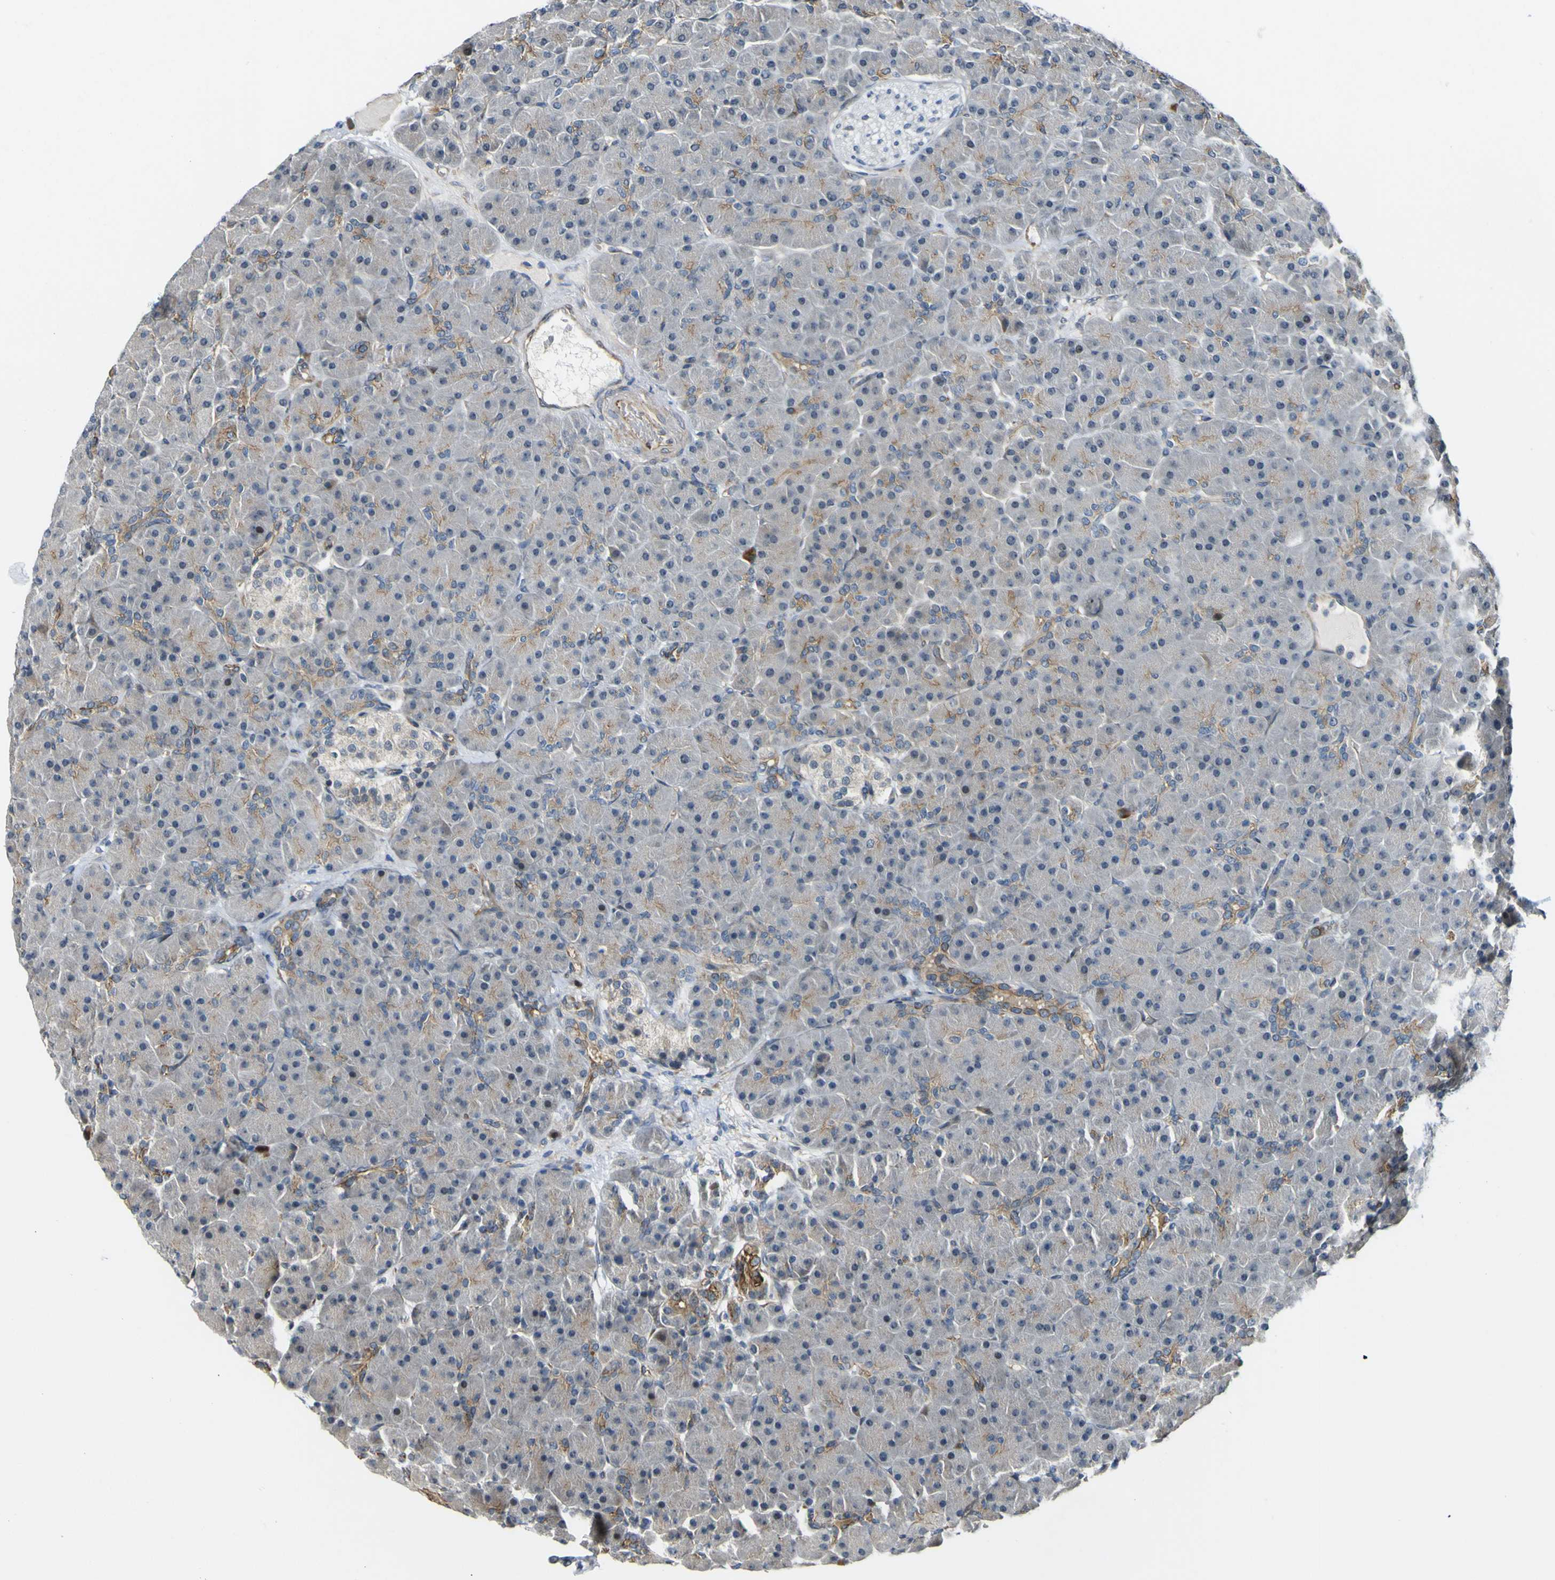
{"staining": {"intensity": "moderate", "quantity": "25%-75%", "location": "cytoplasmic/membranous"}, "tissue": "pancreas", "cell_type": "Exocrine glandular cells", "image_type": "normal", "snomed": [{"axis": "morphology", "description": "Normal tissue, NOS"}, {"axis": "topography", "description": "Pancreas"}], "caption": "Protein staining of normal pancreas shows moderate cytoplasmic/membranous staining in about 25%-75% of exocrine glandular cells.", "gene": "KDM7A", "patient": {"sex": "male", "age": 66}}